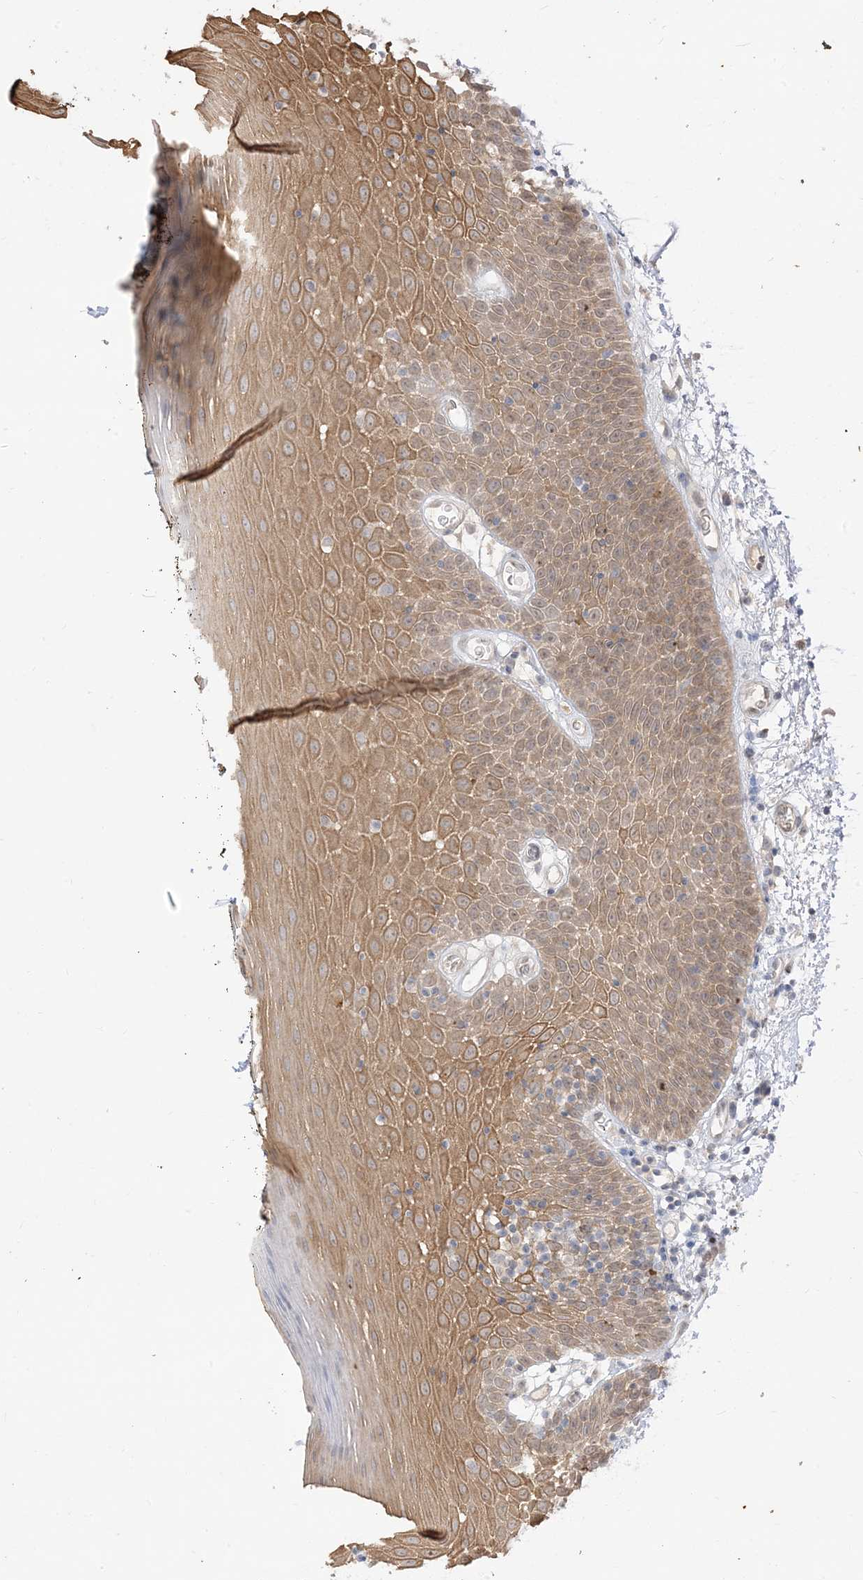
{"staining": {"intensity": "moderate", "quantity": "25%-75%", "location": "cytoplasmic/membranous"}, "tissue": "oral mucosa", "cell_type": "Squamous epithelial cells", "image_type": "normal", "snomed": [{"axis": "morphology", "description": "Normal tissue, NOS"}, {"axis": "topography", "description": "Oral tissue"}], "caption": "Immunohistochemical staining of normal oral mucosa displays 25%-75% levels of moderate cytoplasmic/membranous protein expression in approximately 25%-75% of squamous epithelial cells.", "gene": "TBCC", "patient": {"sex": "male", "age": 74}}